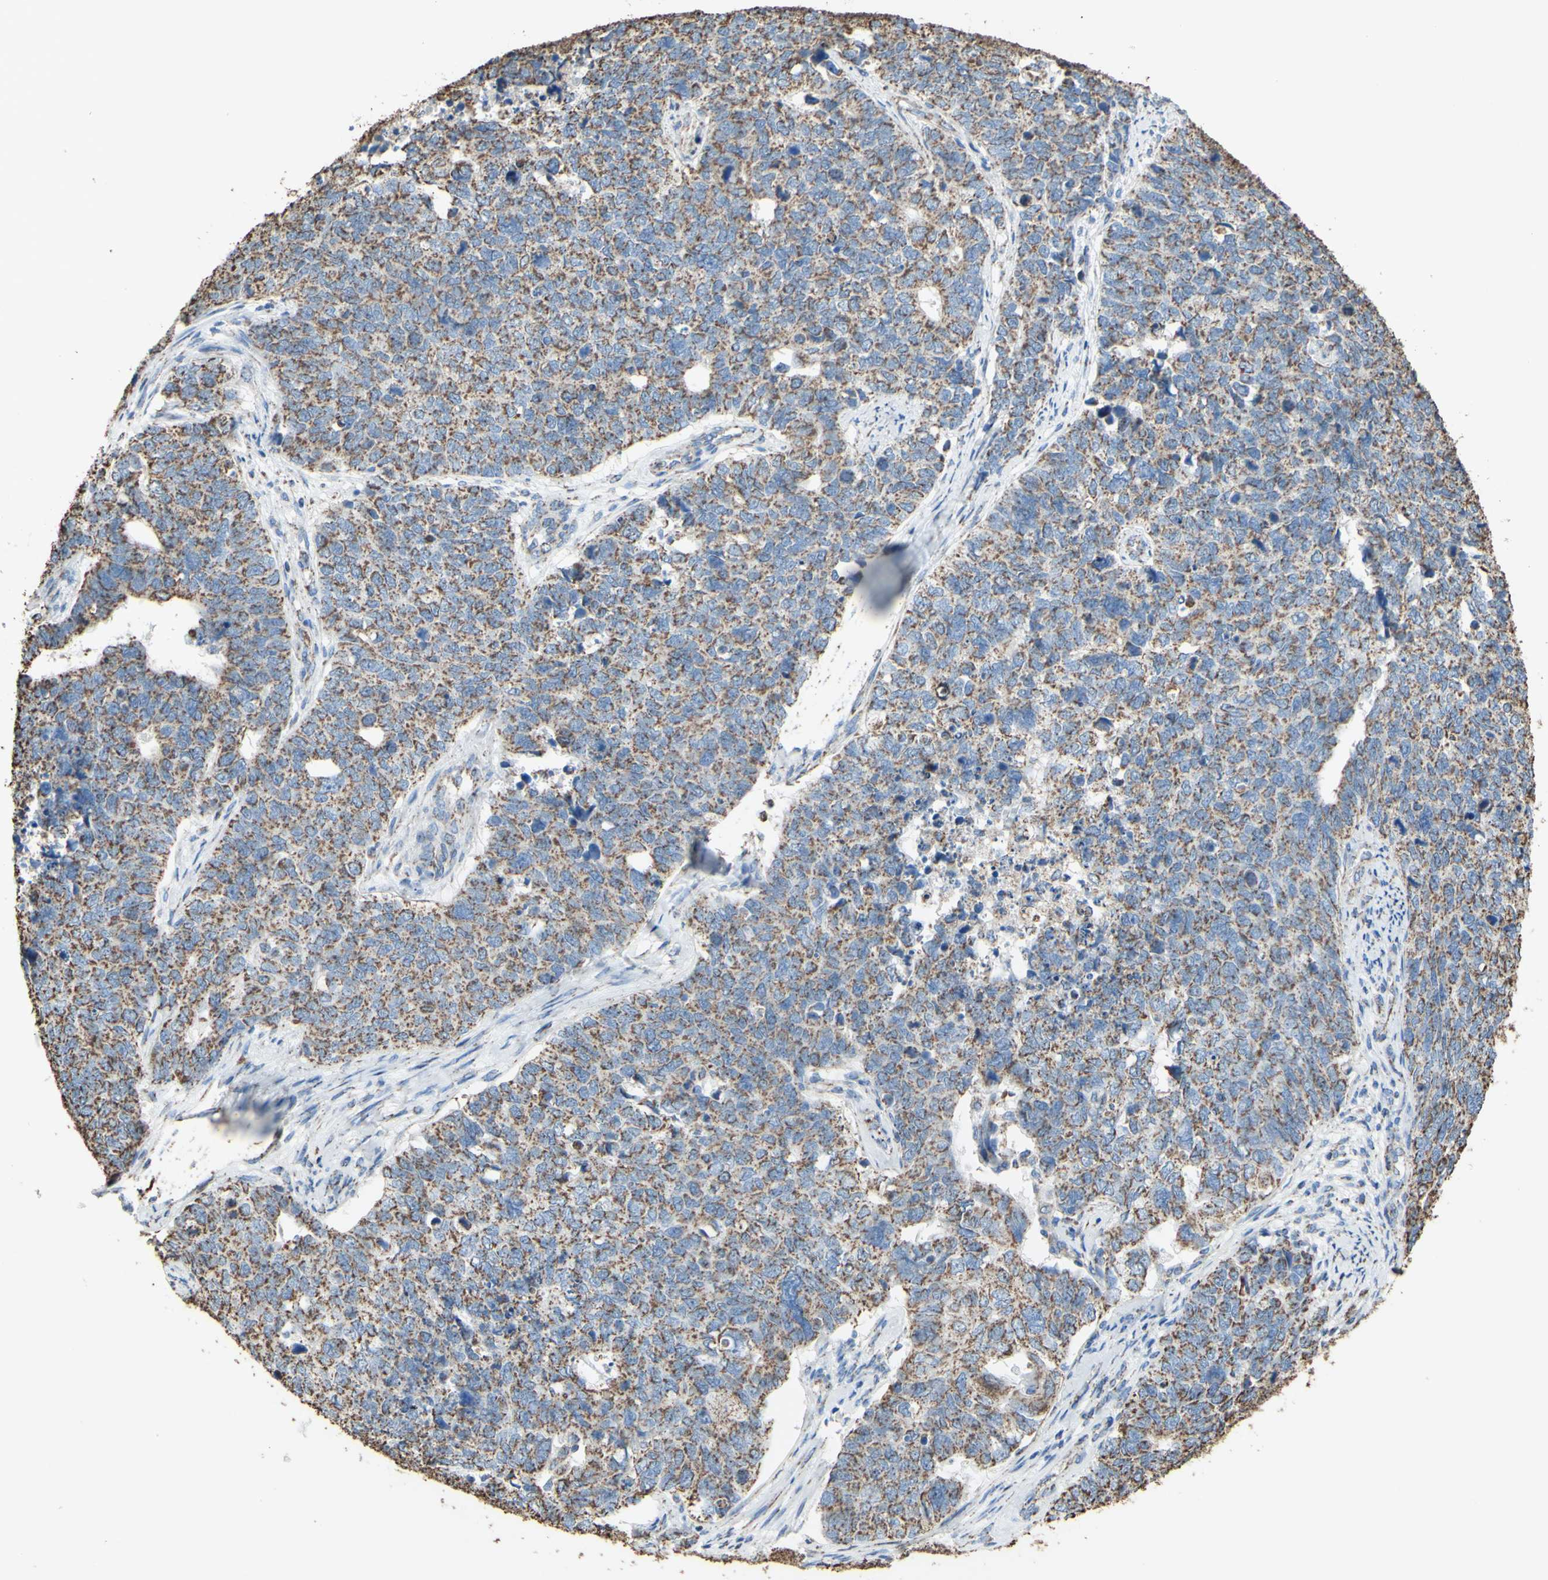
{"staining": {"intensity": "weak", "quantity": ">75%", "location": "cytoplasmic/membranous"}, "tissue": "cervical cancer", "cell_type": "Tumor cells", "image_type": "cancer", "snomed": [{"axis": "morphology", "description": "Squamous cell carcinoma, NOS"}, {"axis": "topography", "description": "Cervix"}], "caption": "Weak cytoplasmic/membranous positivity is present in approximately >75% of tumor cells in cervical squamous cell carcinoma.", "gene": "CMKLR2", "patient": {"sex": "female", "age": 63}}